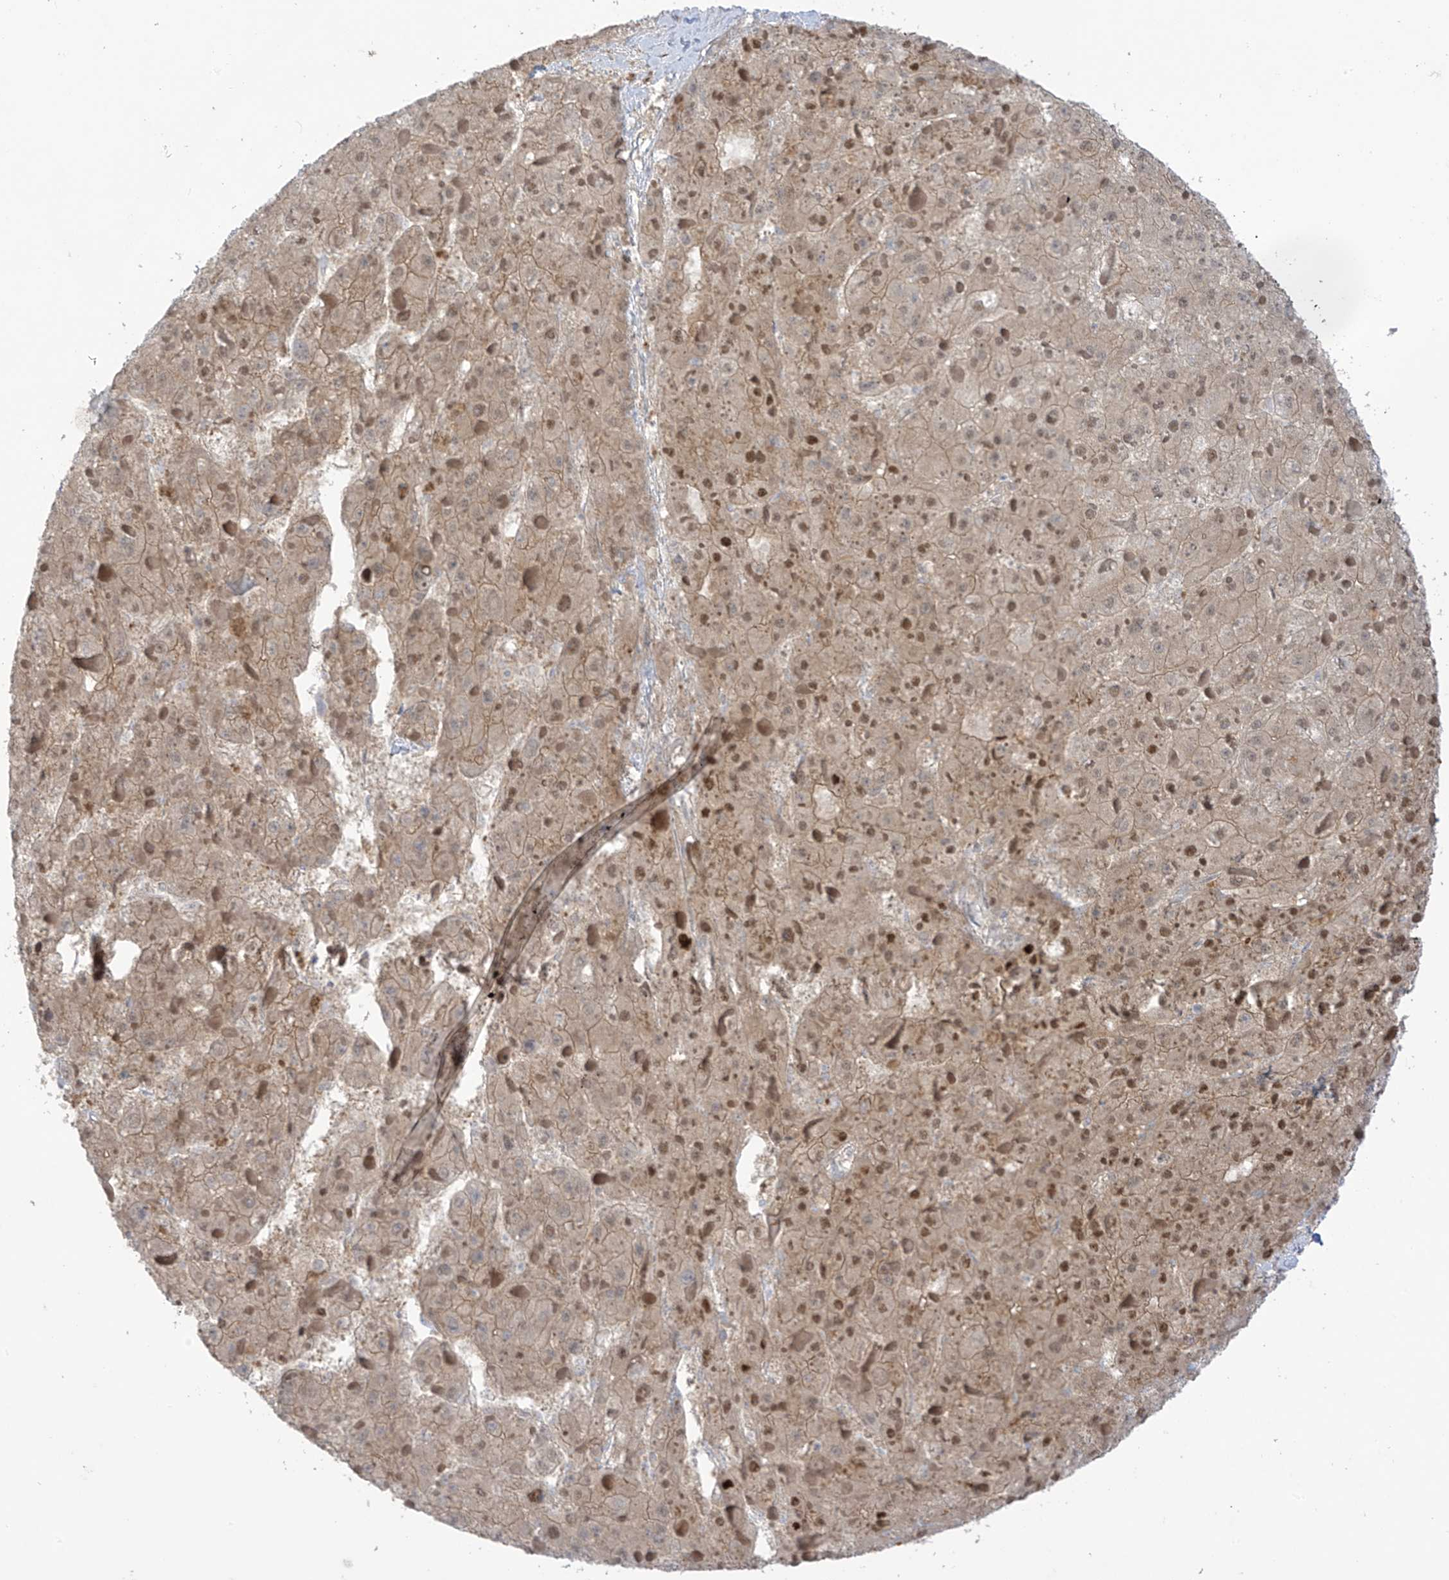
{"staining": {"intensity": "weak", "quantity": ">75%", "location": "cytoplasmic/membranous"}, "tissue": "liver cancer", "cell_type": "Tumor cells", "image_type": "cancer", "snomed": [{"axis": "morphology", "description": "Carcinoma, Hepatocellular, NOS"}, {"axis": "topography", "description": "Liver"}], "caption": "Immunohistochemical staining of hepatocellular carcinoma (liver) shows low levels of weak cytoplasmic/membranous protein positivity in approximately >75% of tumor cells. (brown staining indicates protein expression, while blue staining denotes nuclei).", "gene": "EIPR1", "patient": {"sex": "female", "age": 73}}